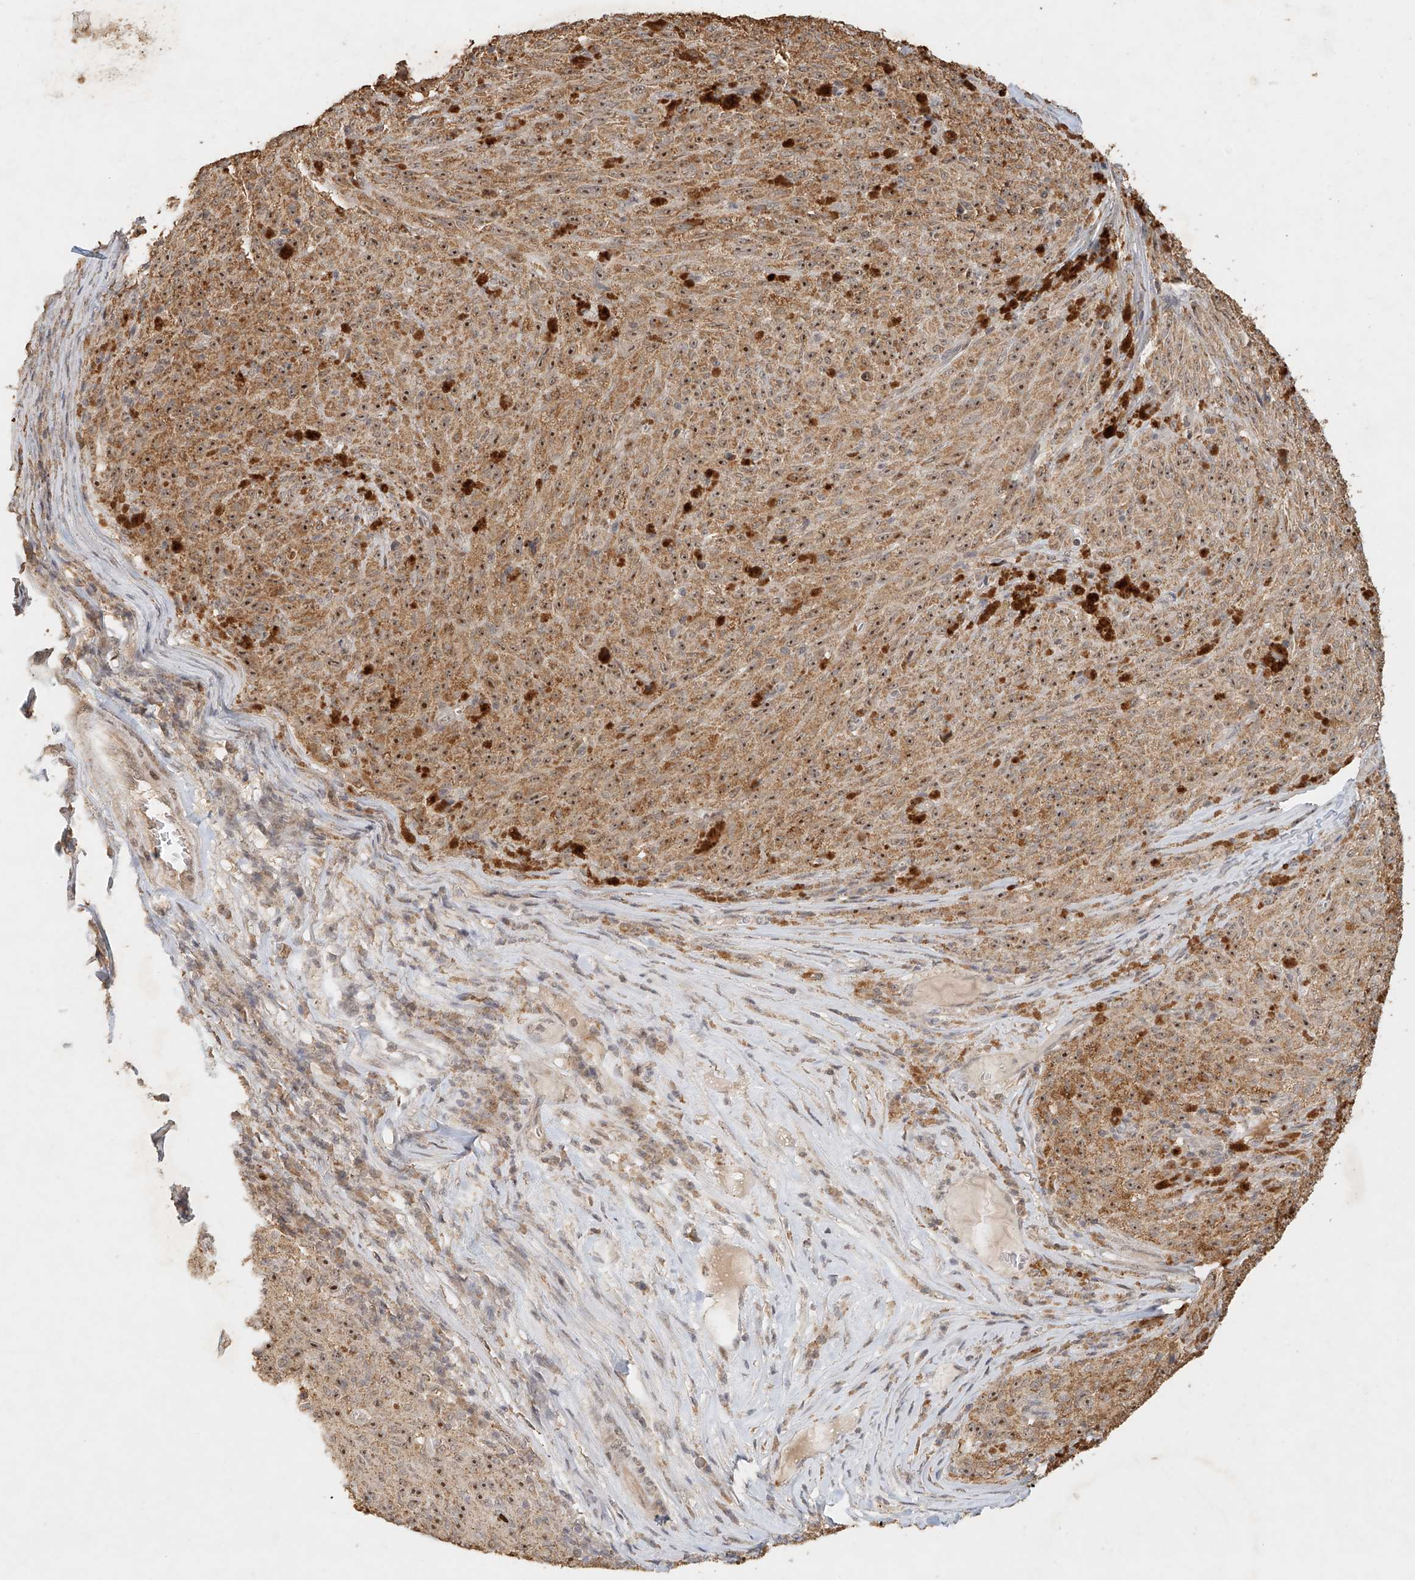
{"staining": {"intensity": "moderate", "quantity": ">75%", "location": "cytoplasmic/membranous,nuclear"}, "tissue": "melanoma", "cell_type": "Tumor cells", "image_type": "cancer", "snomed": [{"axis": "morphology", "description": "Malignant melanoma, NOS"}, {"axis": "topography", "description": "Skin"}], "caption": "An immunohistochemistry (IHC) photomicrograph of neoplastic tissue is shown. Protein staining in brown shows moderate cytoplasmic/membranous and nuclear positivity in melanoma within tumor cells.", "gene": "CXorf58", "patient": {"sex": "female", "age": 82}}